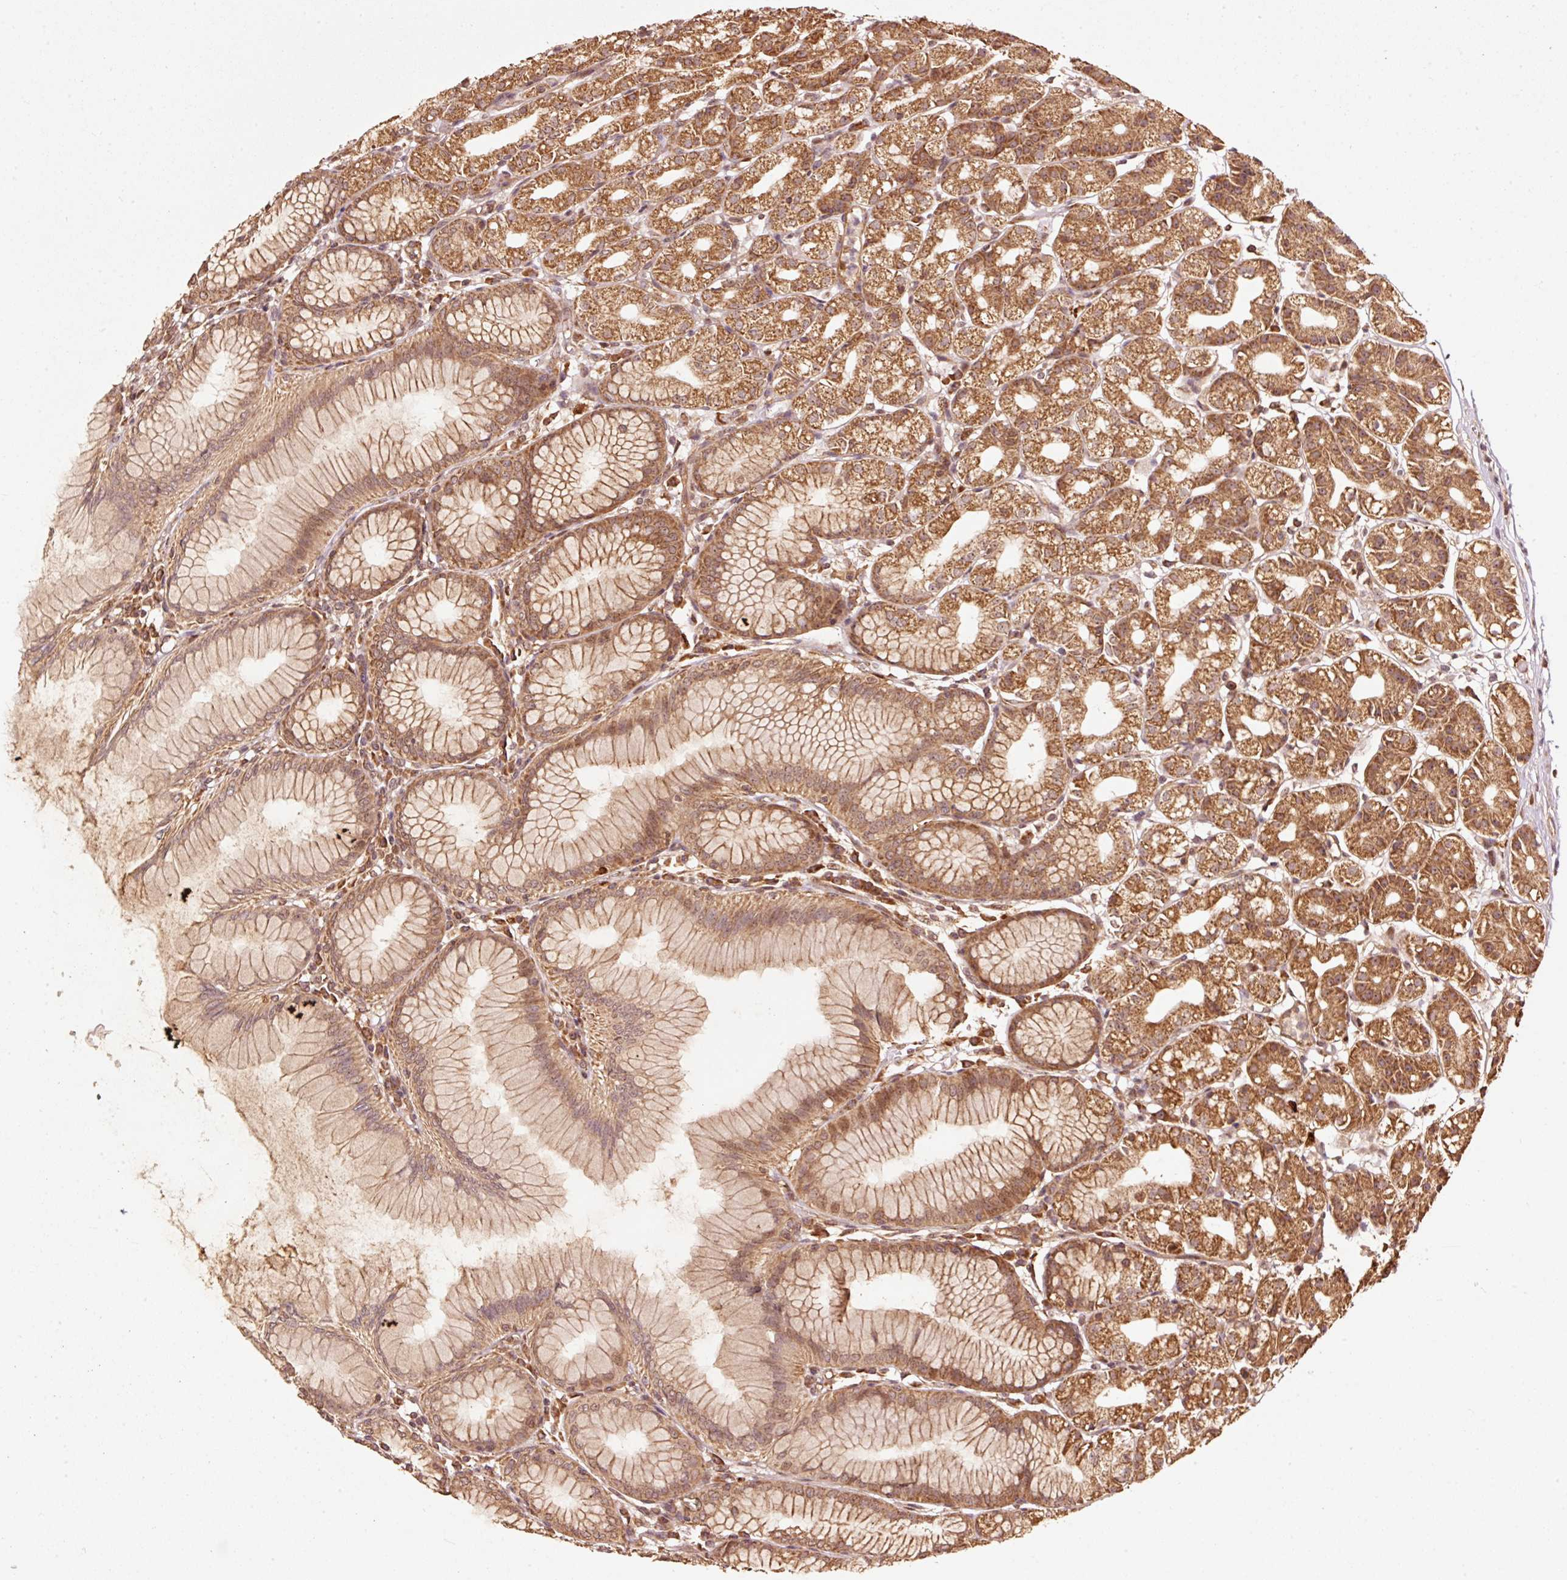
{"staining": {"intensity": "strong", "quantity": ">75%", "location": "cytoplasmic/membranous"}, "tissue": "stomach", "cell_type": "Glandular cells", "image_type": "normal", "snomed": [{"axis": "morphology", "description": "Normal tissue, NOS"}, {"axis": "topography", "description": "Stomach"}], "caption": "Strong cytoplasmic/membranous expression is appreciated in about >75% of glandular cells in unremarkable stomach. (DAB (3,3'-diaminobenzidine) IHC, brown staining for protein, blue staining for nuclei).", "gene": "MRPL16", "patient": {"sex": "female", "age": 57}}